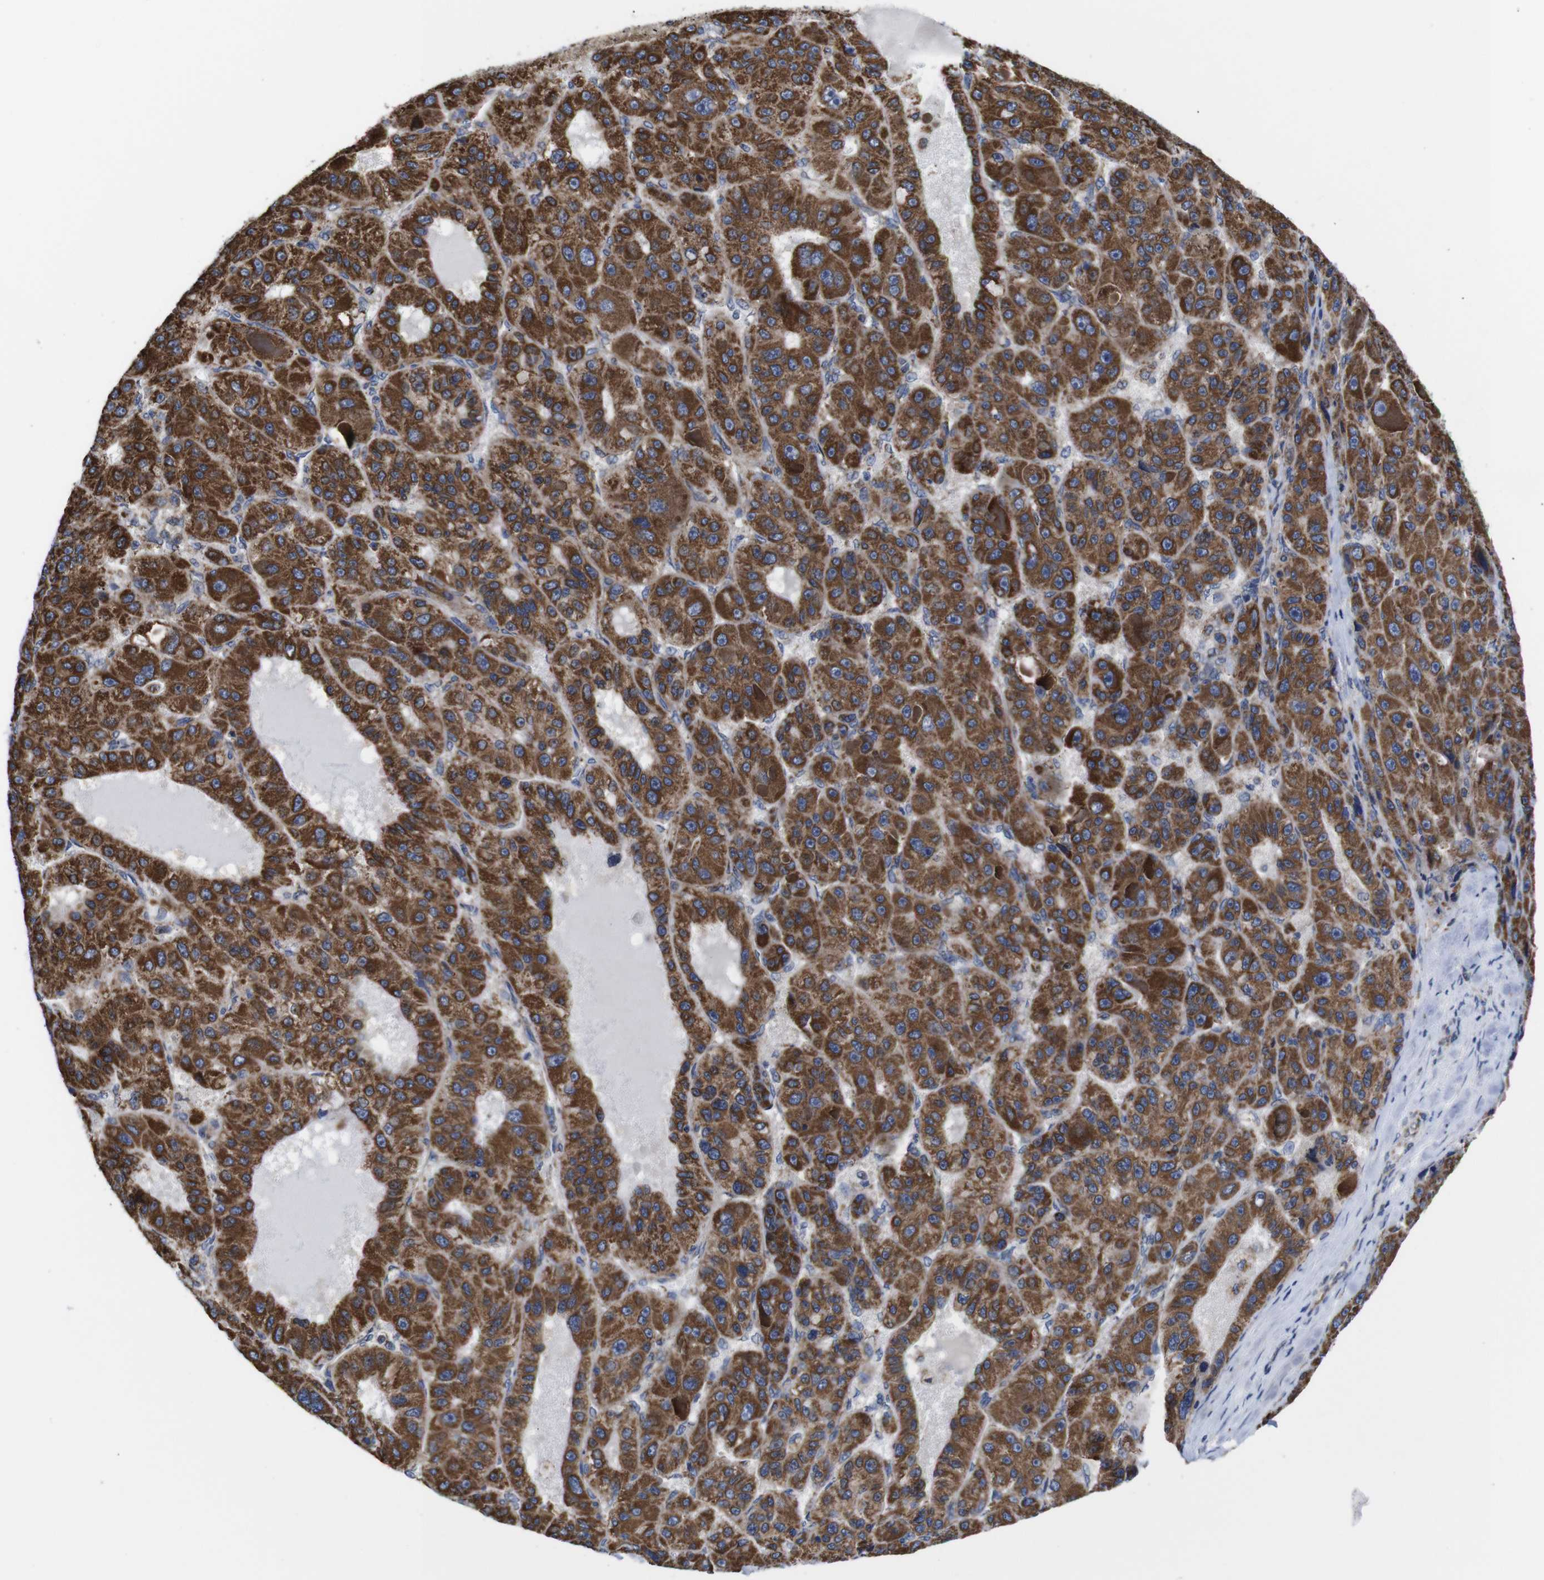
{"staining": {"intensity": "strong", "quantity": ">75%", "location": "cytoplasmic/membranous"}, "tissue": "liver cancer", "cell_type": "Tumor cells", "image_type": "cancer", "snomed": [{"axis": "morphology", "description": "Carcinoma, Hepatocellular, NOS"}, {"axis": "topography", "description": "Liver"}], "caption": "Human liver hepatocellular carcinoma stained with a protein marker displays strong staining in tumor cells.", "gene": "C17orf80", "patient": {"sex": "male", "age": 76}}